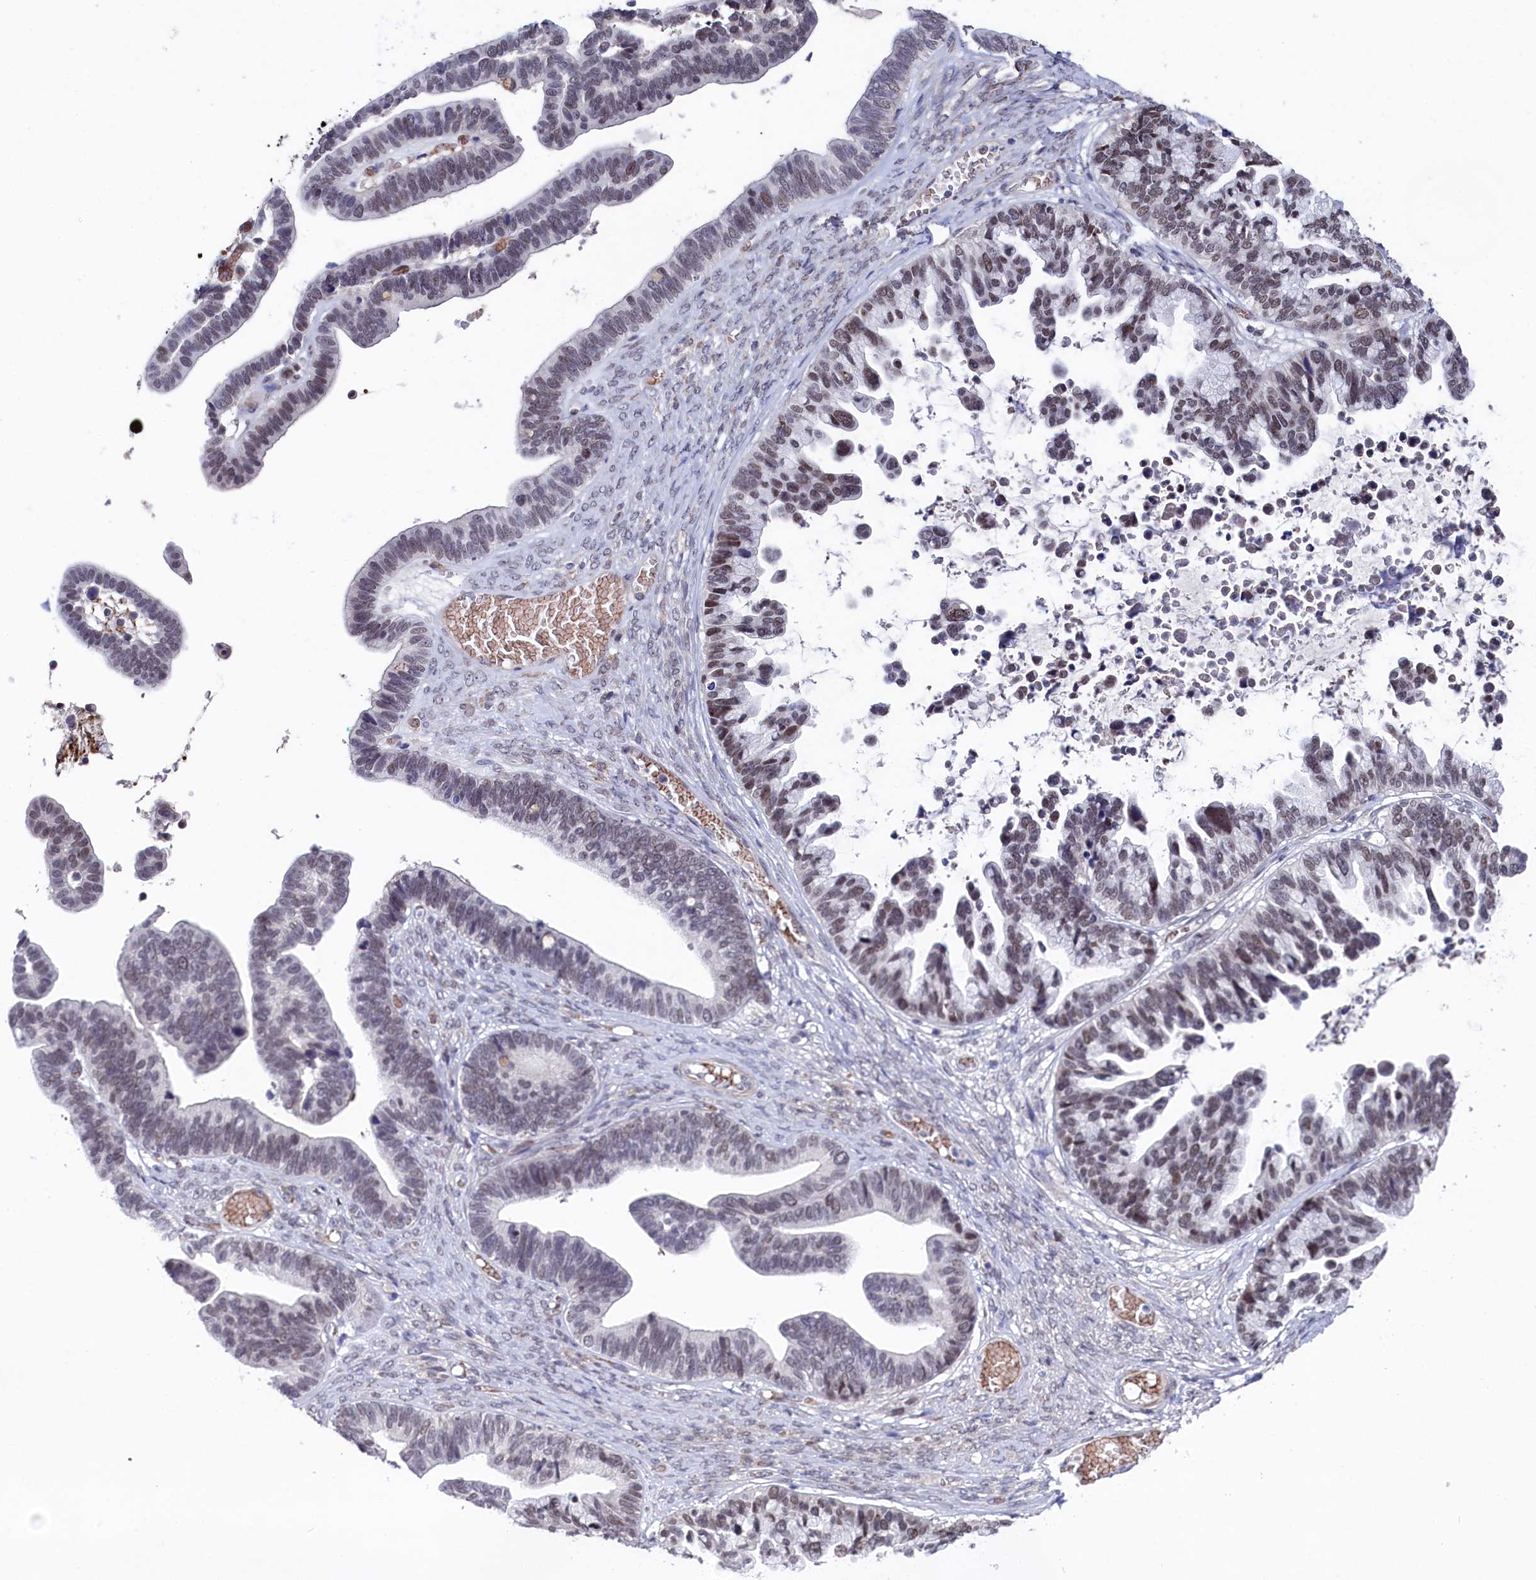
{"staining": {"intensity": "moderate", "quantity": "<25%", "location": "nuclear"}, "tissue": "ovarian cancer", "cell_type": "Tumor cells", "image_type": "cancer", "snomed": [{"axis": "morphology", "description": "Cystadenocarcinoma, serous, NOS"}, {"axis": "topography", "description": "Ovary"}], "caption": "Moderate nuclear protein expression is seen in approximately <25% of tumor cells in ovarian cancer.", "gene": "TIGD4", "patient": {"sex": "female", "age": 56}}